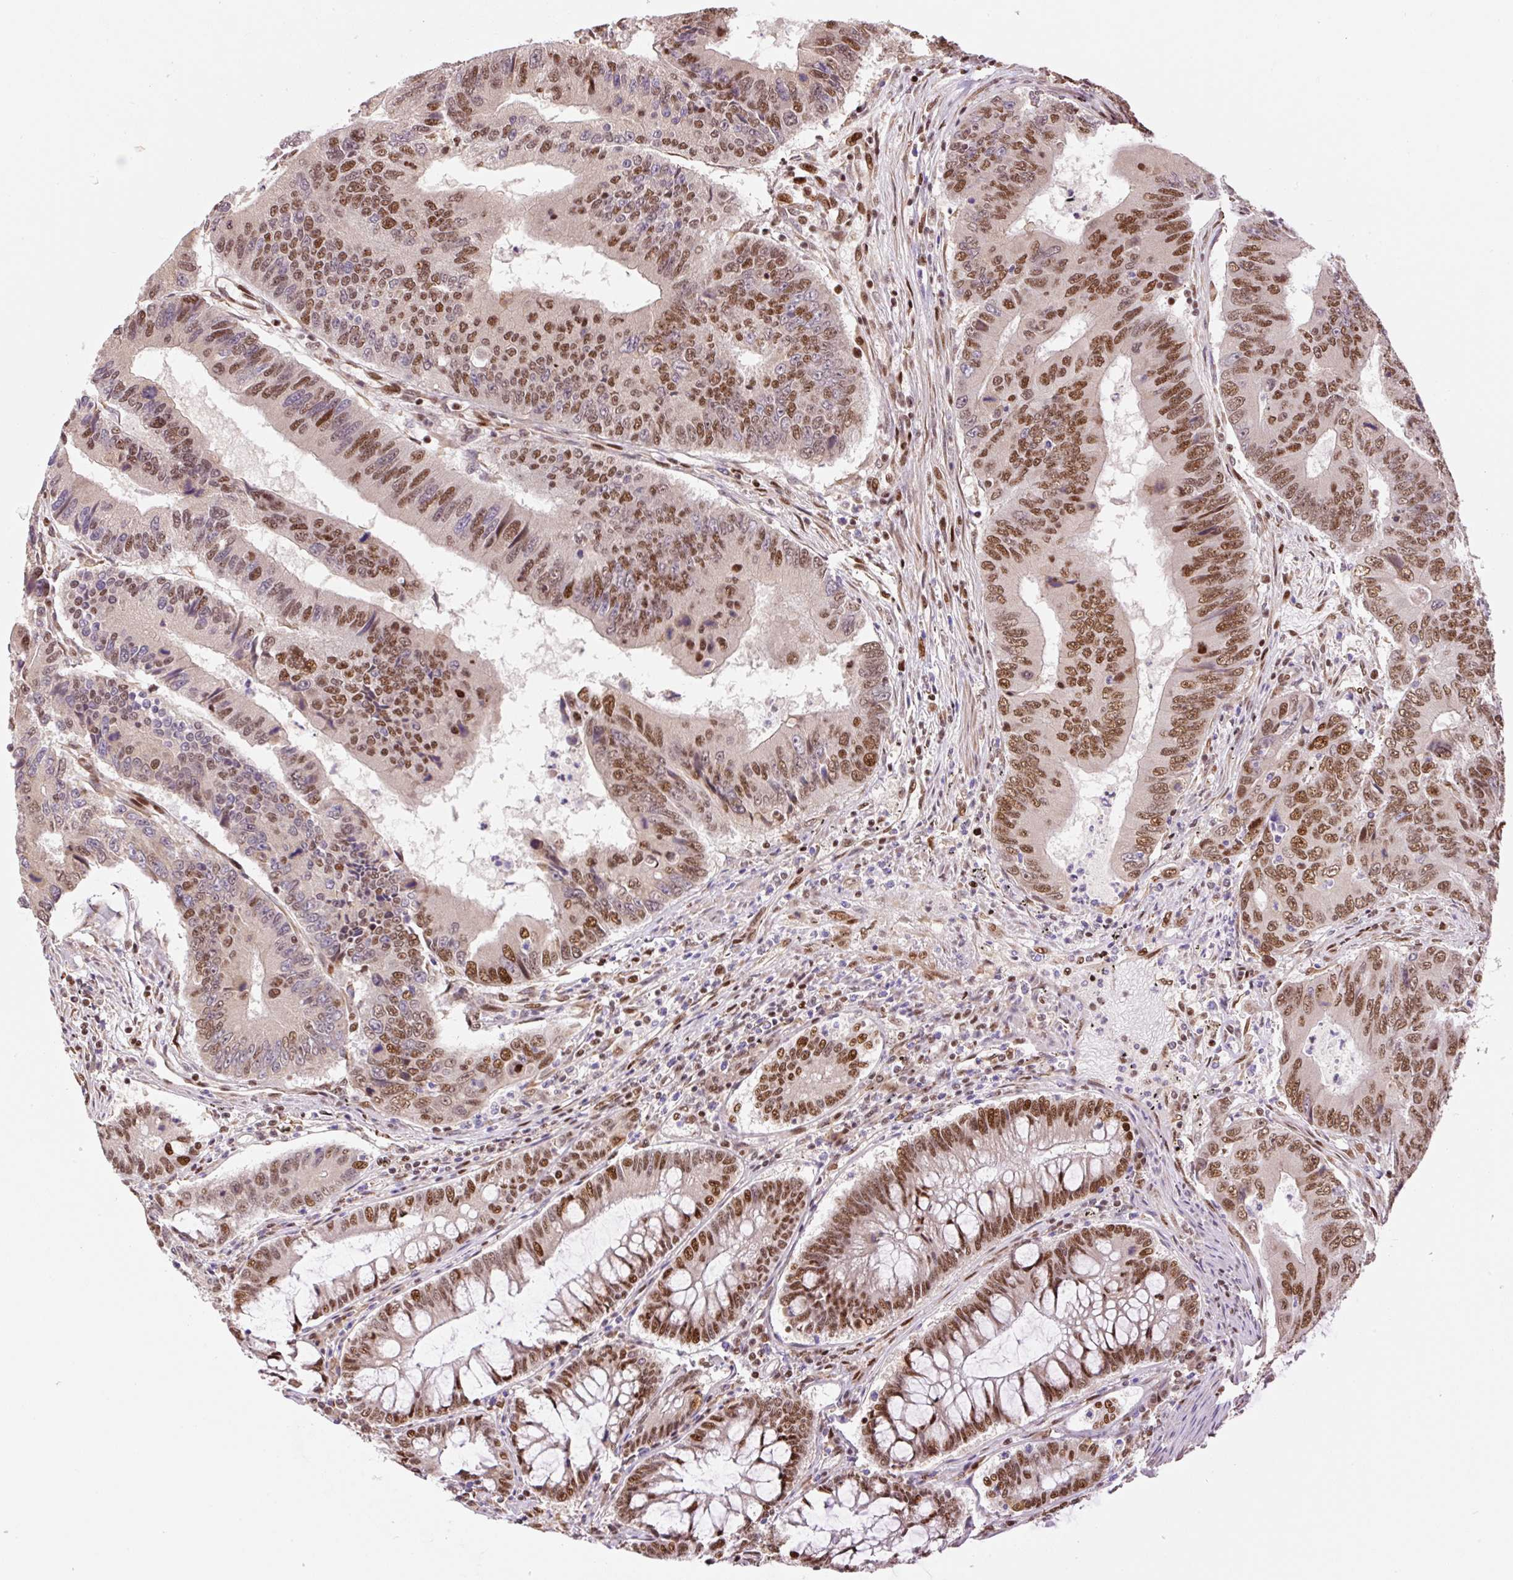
{"staining": {"intensity": "moderate", "quantity": ">75%", "location": "nuclear"}, "tissue": "colorectal cancer", "cell_type": "Tumor cells", "image_type": "cancer", "snomed": [{"axis": "morphology", "description": "Adenocarcinoma, NOS"}, {"axis": "topography", "description": "Colon"}], "caption": "Immunohistochemical staining of colorectal cancer (adenocarcinoma) displays medium levels of moderate nuclear protein staining in approximately >75% of tumor cells. (DAB = brown stain, brightfield microscopy at high magnification).", "gene": "INTS8", "patient": {"sex": "male", "age": 53}}